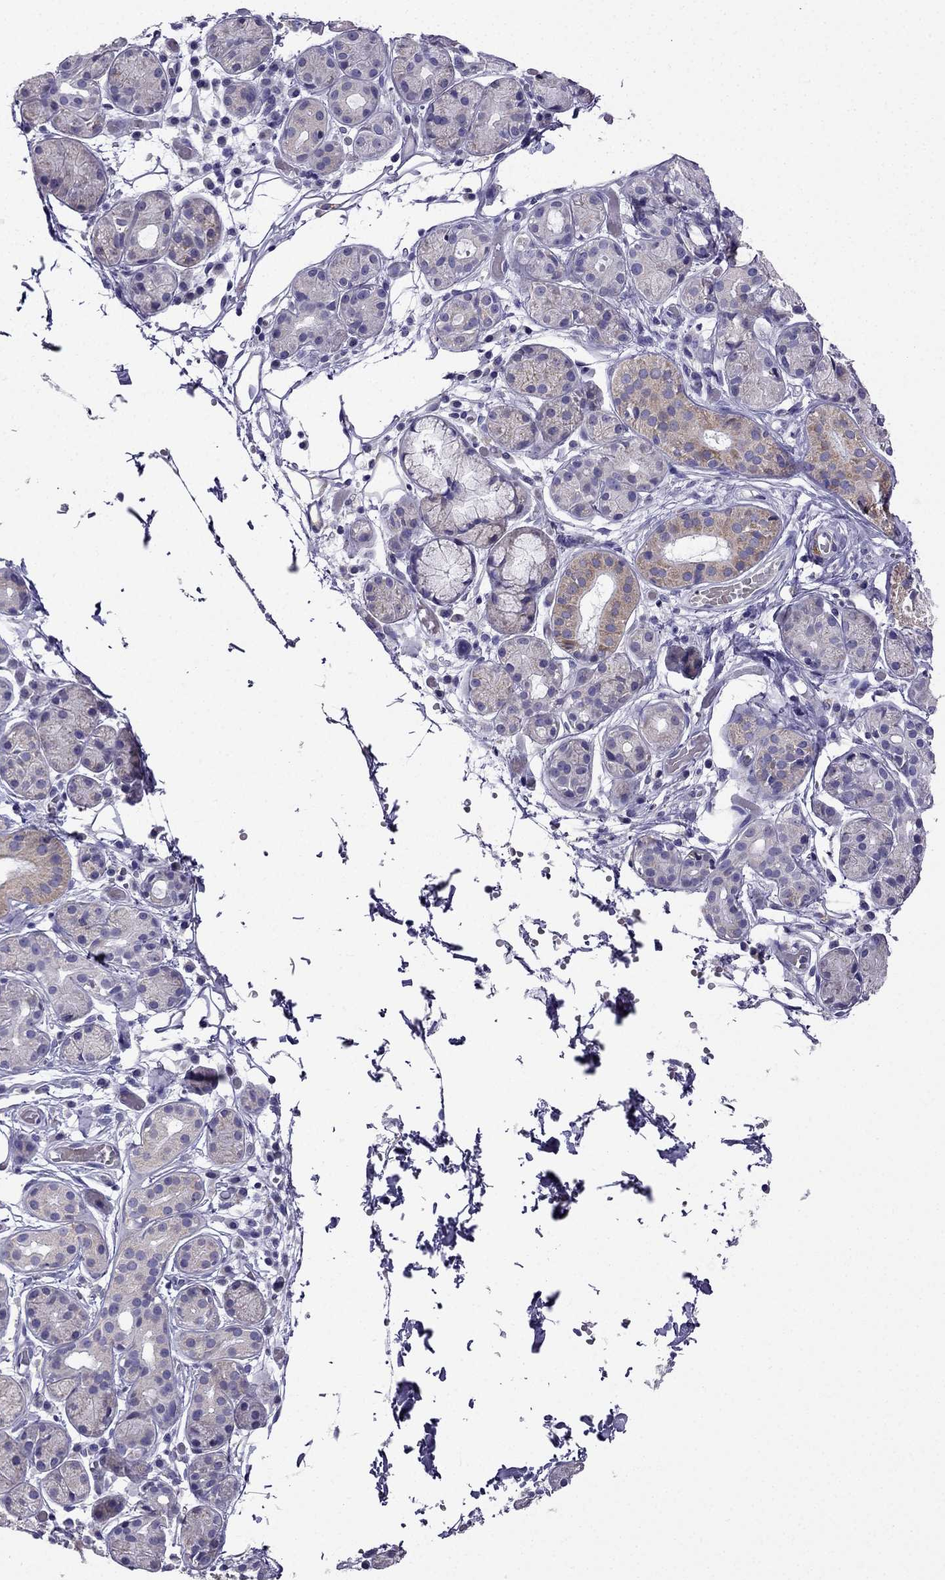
{"staining": {"intensity": "weak", "quantity": "<25%", "location": "cytoplasmic/membranous"}, "tissue": "salivary gland", "cell_type": "Glandular cells", "image_type": "normal", "snomed": [{"axis": "morphology", "description": "Normal tissue, NOS"}, {"axis": "topography", "description": "Salivary gland"}, {"axis": "topography", "description": "Peripheral nerve tissue"}], "caption": "Photomicrograph shows no protein staining in glandular cells of benign salivary gland. (DAB (3,3'-diaminobenzidine) IHC visualized using brightfield microscopy, high magnification).", "gene": "KIF5A", "patient": {"sex": "male", "age": 71}}